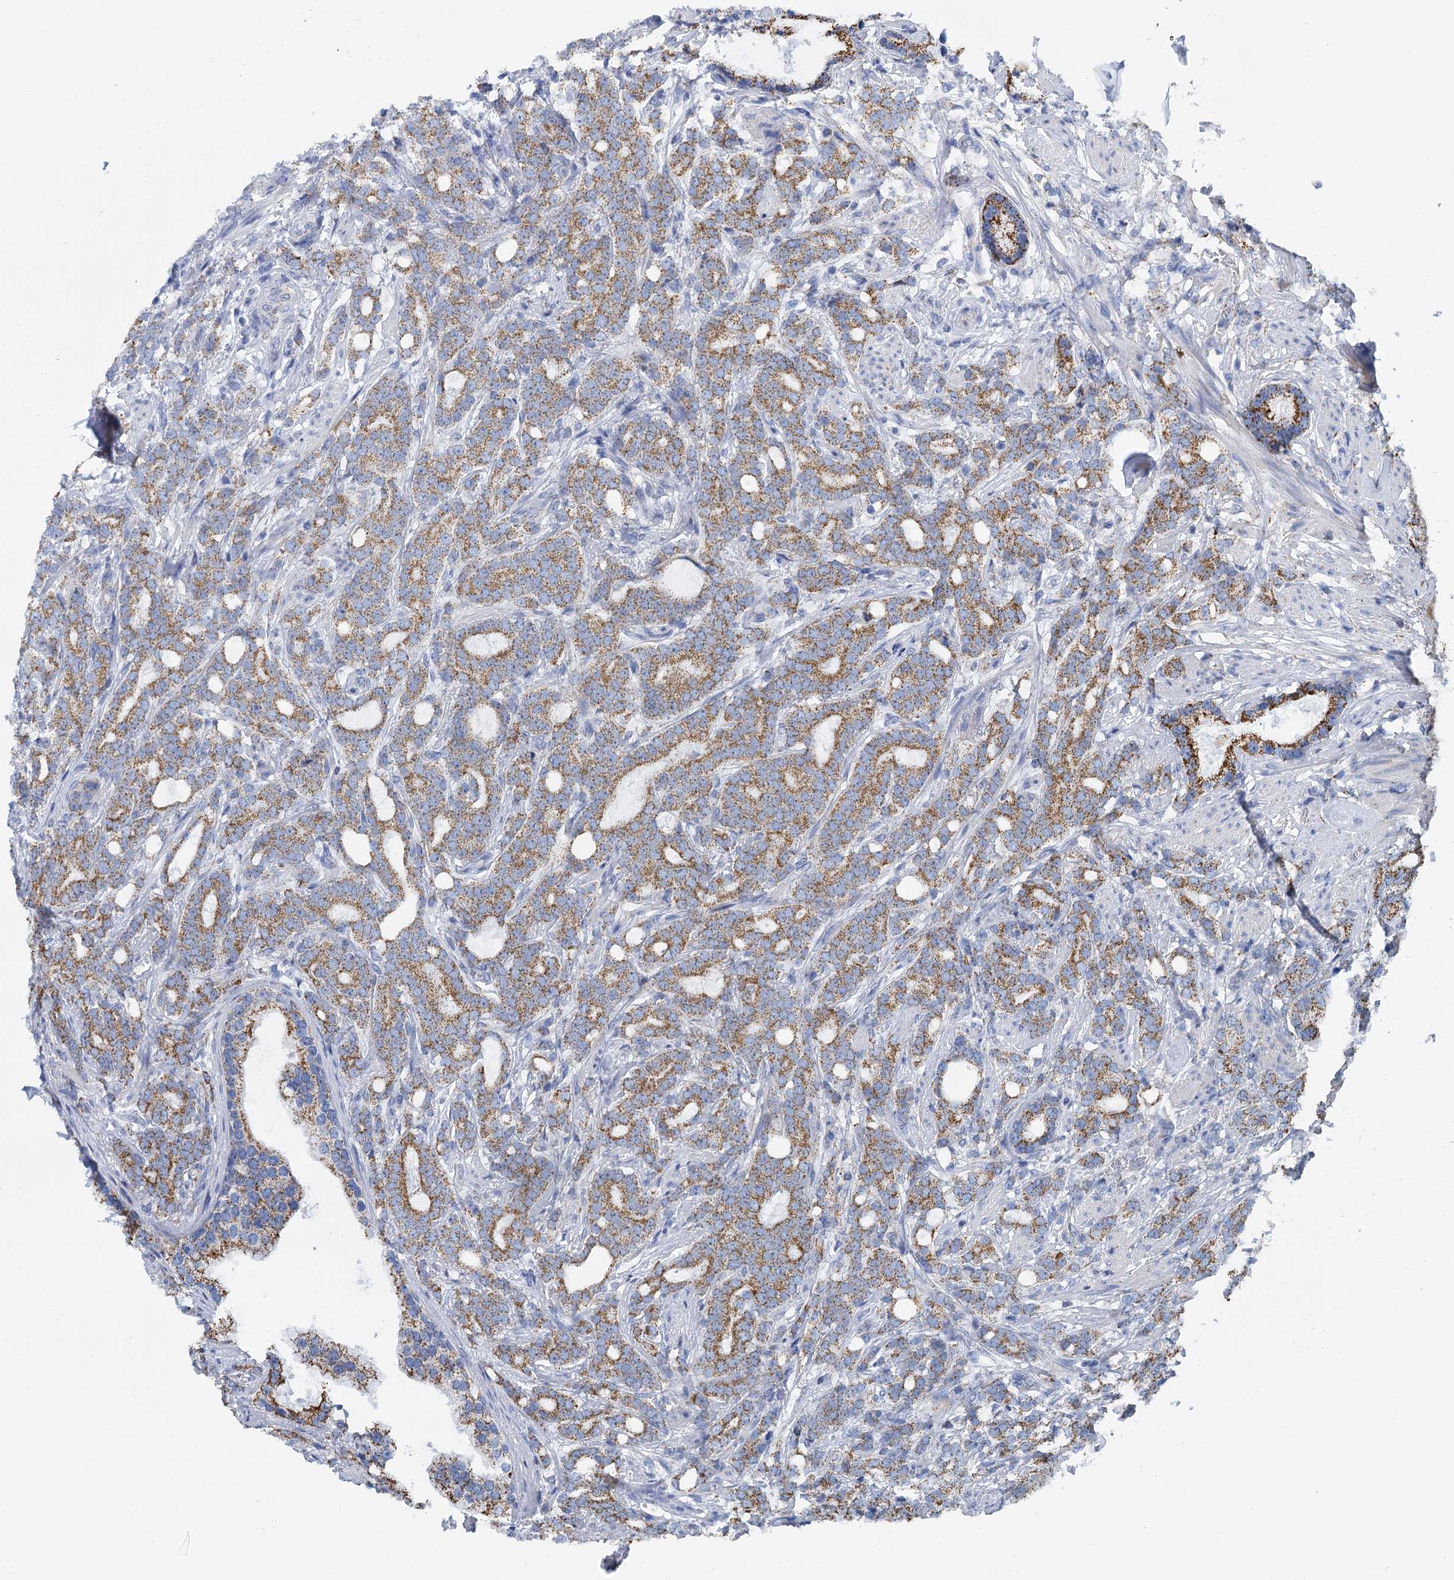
{"staining": {"intensity": "moderate", "quantity": ">75%", "location": "cytoplasmic/membranous"}, "tissue": "prostate cancer", "cell_type": "Tumor cells", "image_type": "cancer", "snomed": [{"axis": "morphology", "description": "Adenocarcinoma, Low grade"}, {"axis": "topography", "description": "Prostate"}], "caption": "DAB immunohistochemical staining of human prostate cancer displays moderate cytoplasmic/membranous protein staining in approximately >75% of tumor cells.", "gene": "CCP110", "patient": {"sex": "male", "age": 71}}